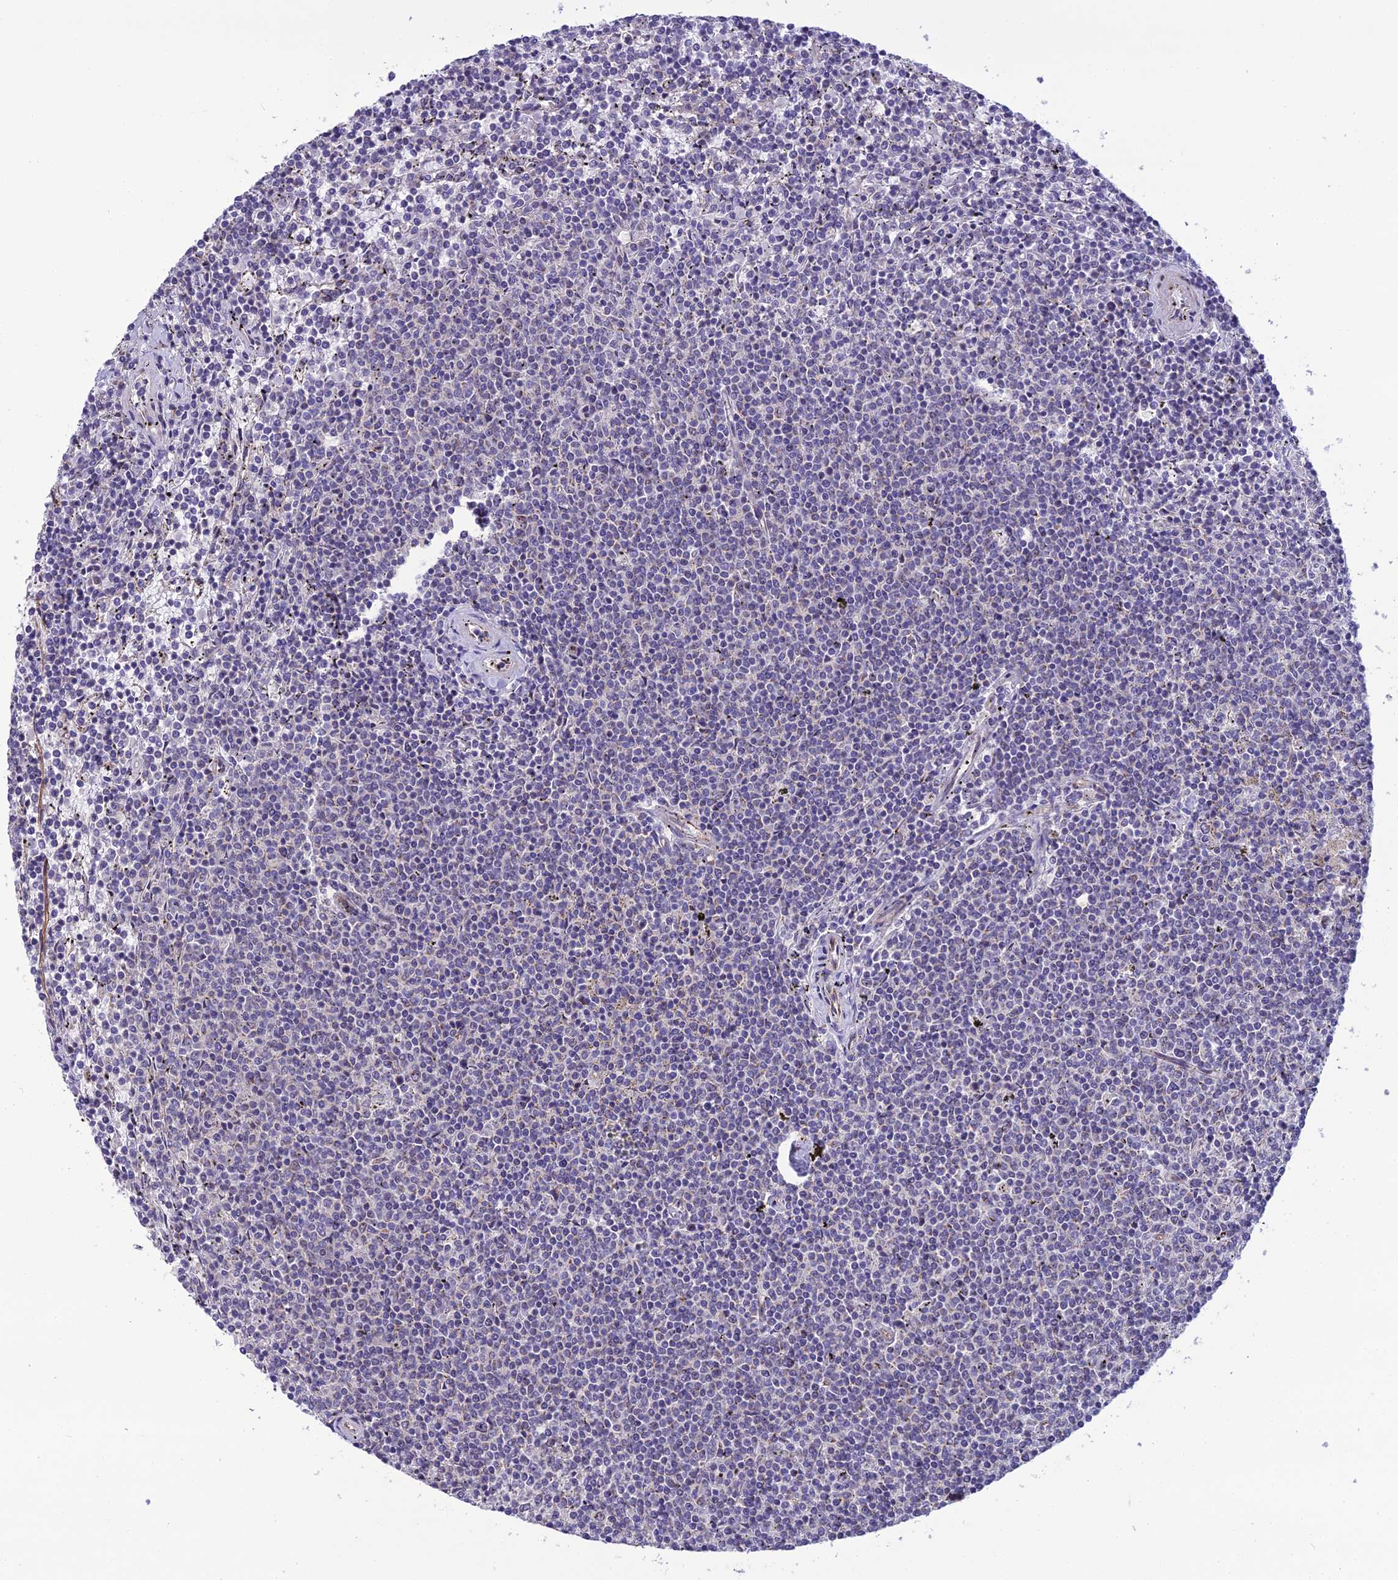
{"staining": {"intensity": "negative", "quantity": "none", "location": "none"}, "tissue": "lymphoma", "cell_type": "Tumor cells", "image_type": "cancer", "snomed": [{"axis": "morphology", "description": "Malignant lymphoma, non-Hodgkin's type, Low grade"}, {"axis": "topography", "description": "Spleen"}], "caption": "There is no significant positivity in tumor cells of lymphoma.", "gene": "NODAL", "patient": {"sex": "female", "age": 50}}